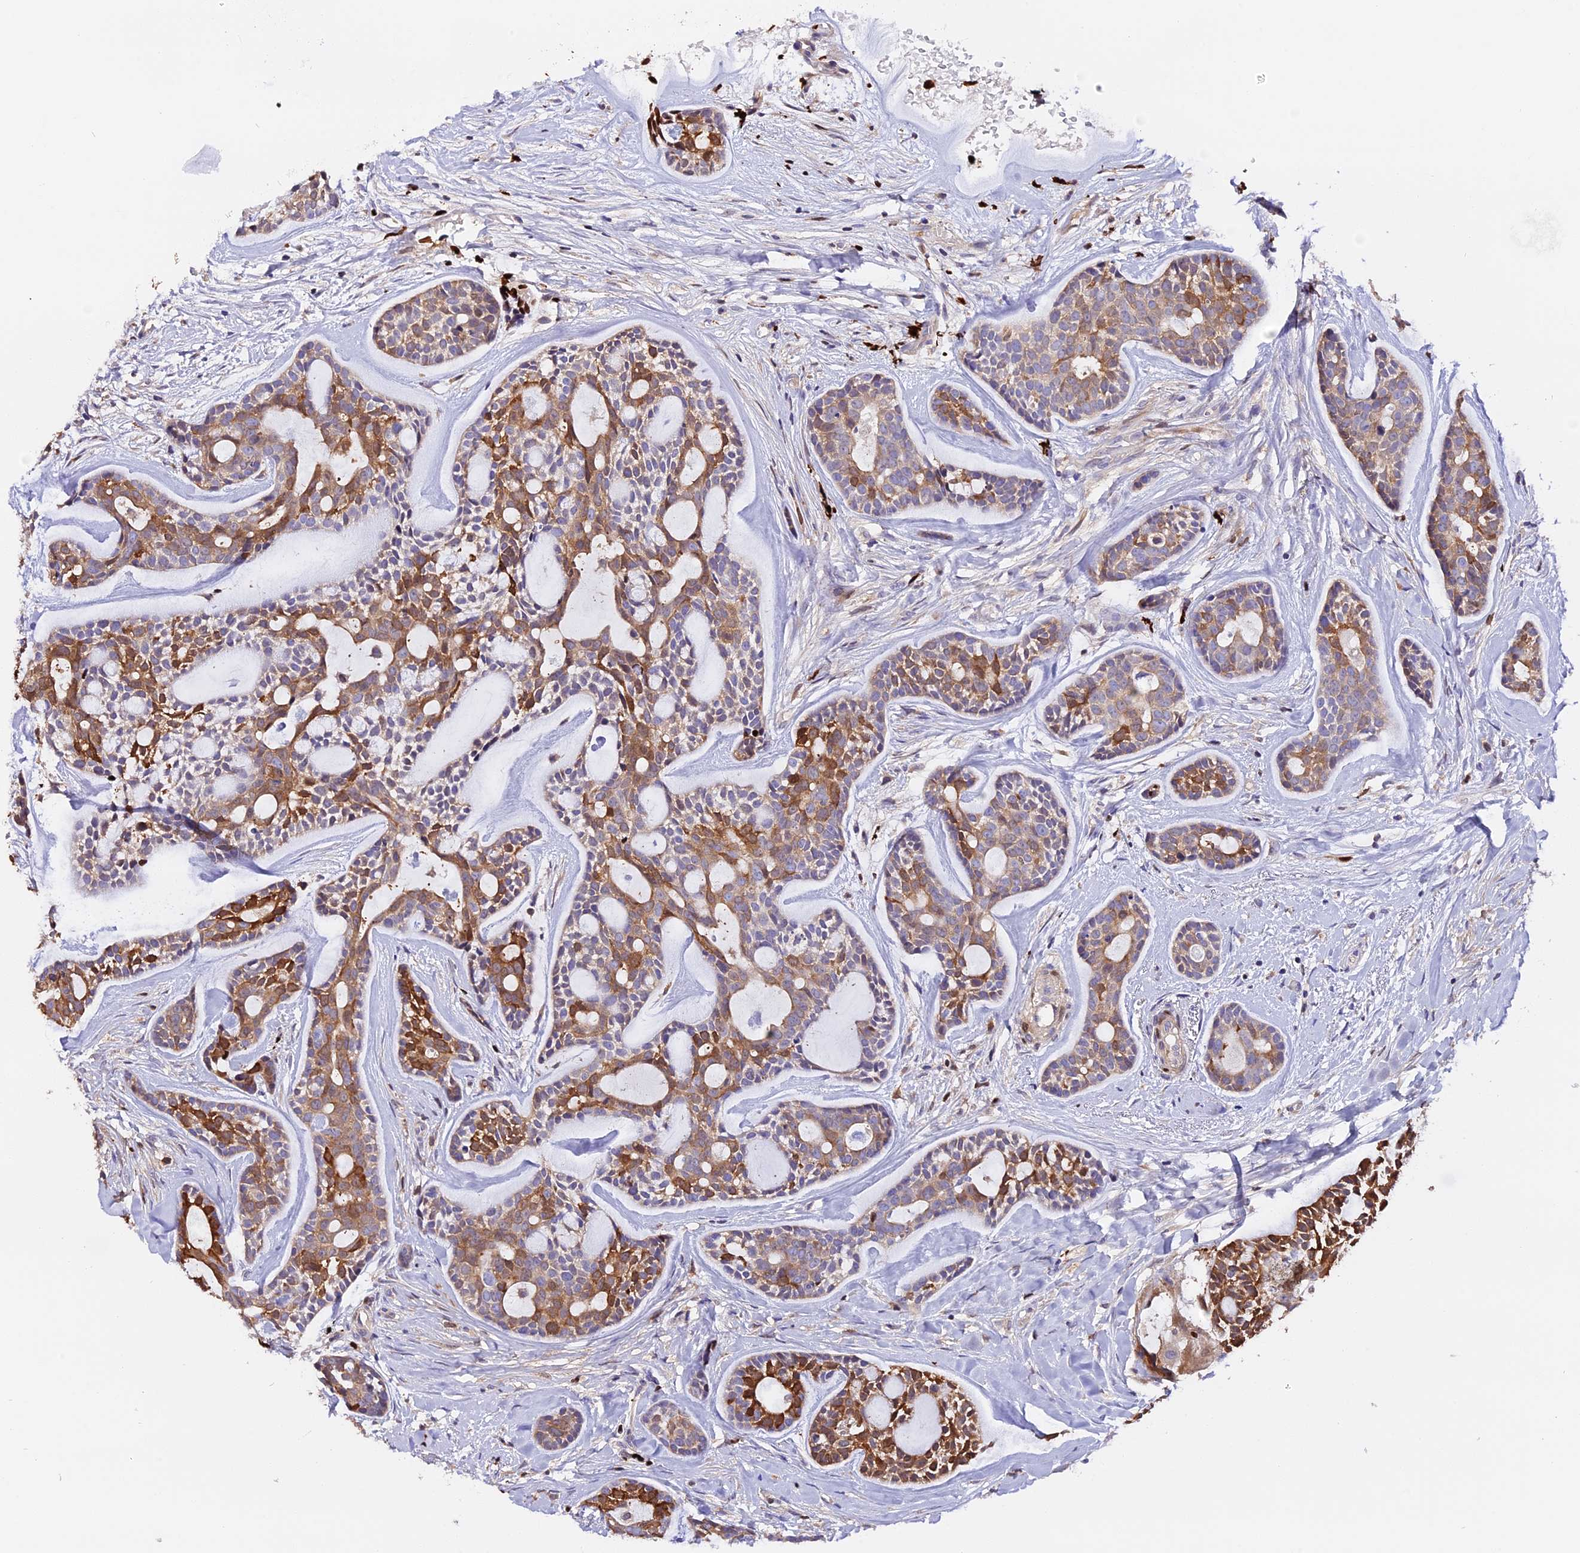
{"staining": {"intensity": "moderate", "quantity": "25%-75%", "location": "cytoplasmic/membranous"}, "tissue": "head and neck cancer", "cell_type": "Tumor cells", "image_type": "cancer", "snomed": [{"axis": "morphology", "description": "Normal tissue, NOS"}, {"axis": "morphology", "description": "Adenocarcinoma, NOS"}, {"axis": "topography", "description": "Subcutis"}, {"axis": "topography", "description": "Nasopharynx"}, {"axis": "topography", "description": "Head-Neck"}], "caption": "This is a photomicrograph of immunohistochemistry (IHC) staining of head and neck cancer (adenocarcinoma), which shows moderate staining in the cytoplasmic/membranous of tumor cells.", "gene": "MAP3K7CL", "patient": {"sex": "female", "age": 73}}